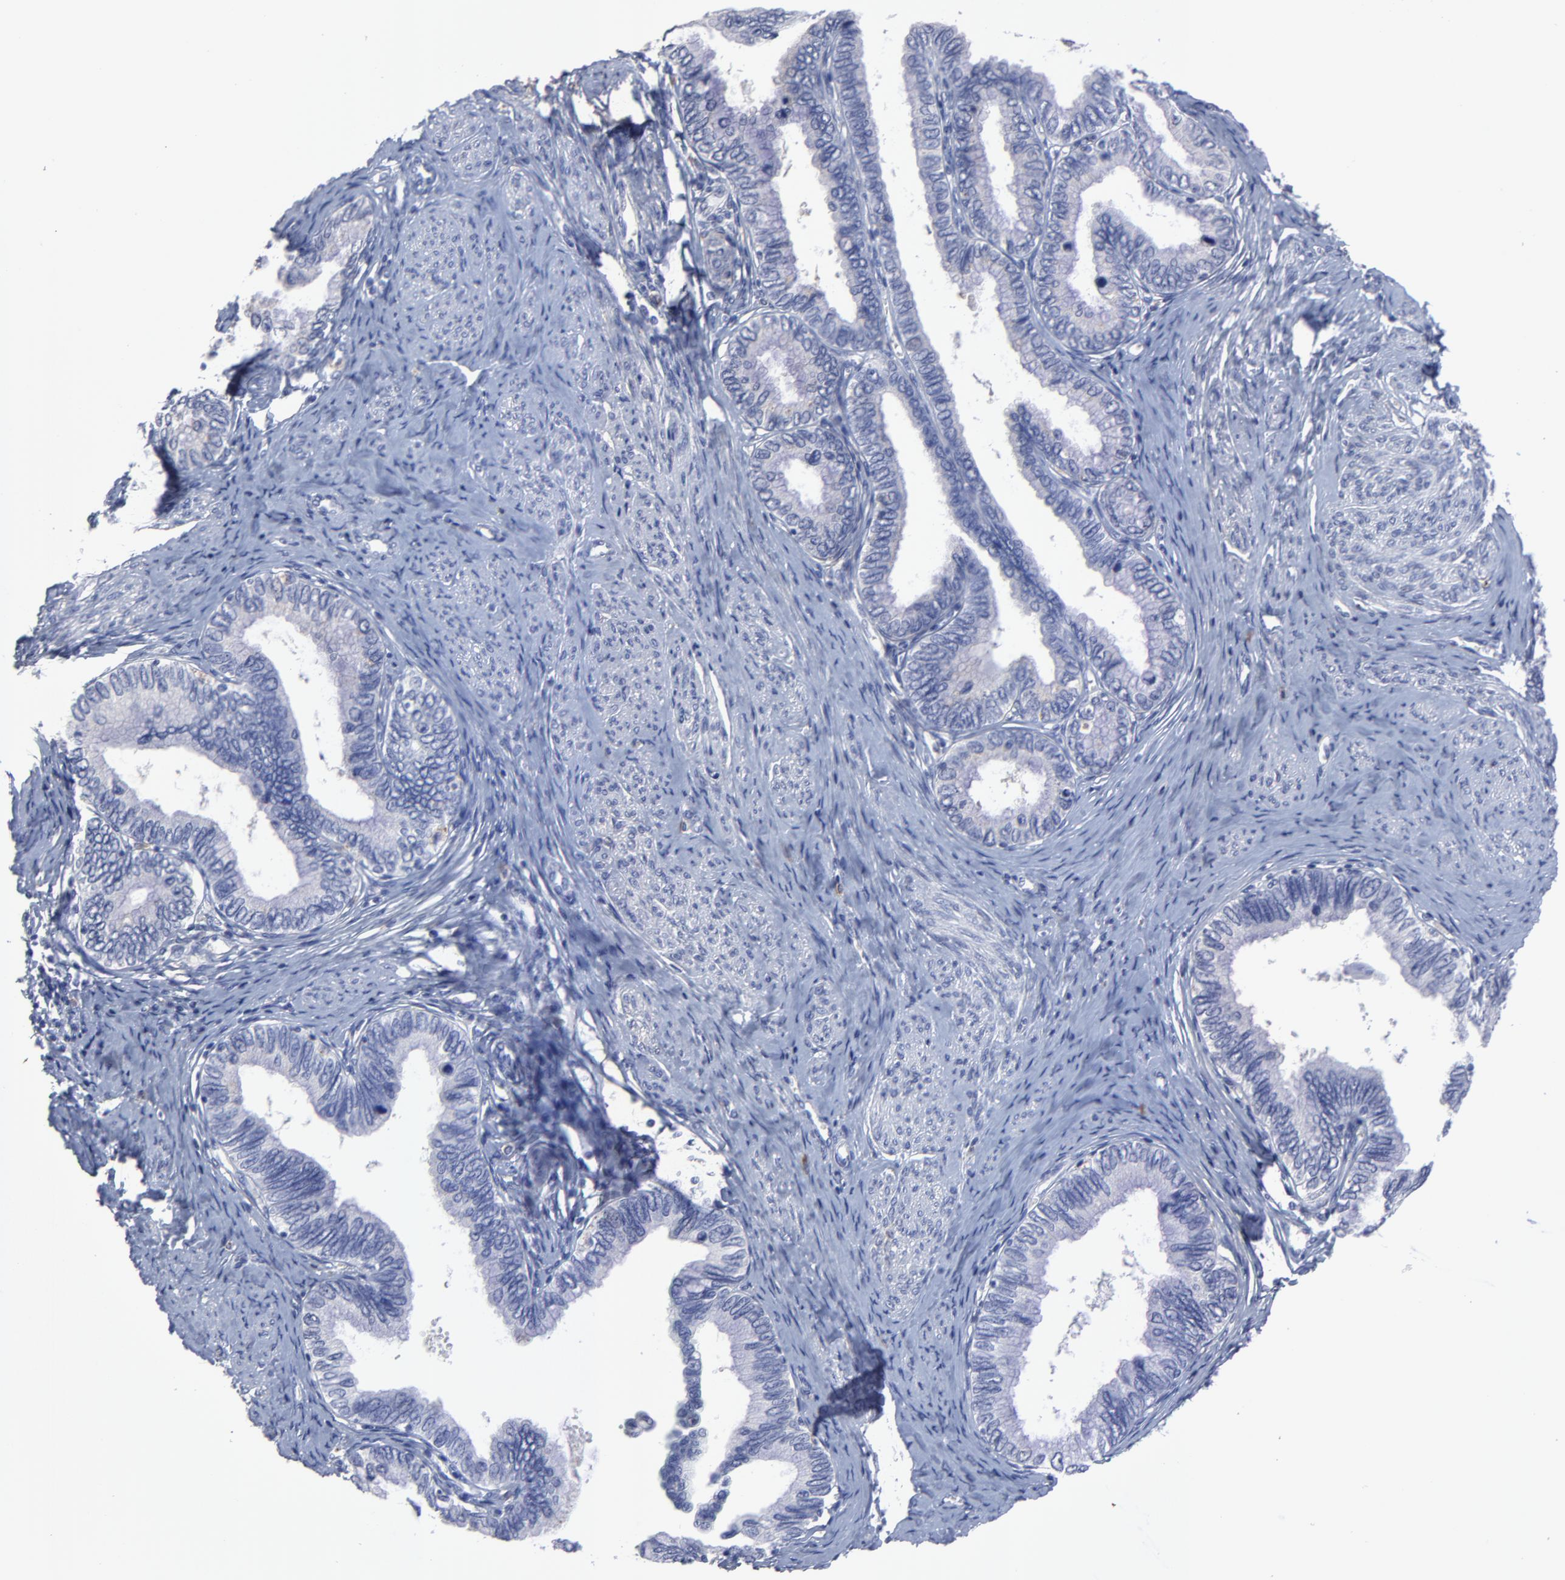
{"staining": {"intensity": "negative", "quantity": "none", "location": "none"}, "tissue": "cervical cancer", "cell_type": "Tumor cells", "image_type": "cancer", "snomed": [{"axis": "morphology", "description": "Adenocarcinoma, NOS"}, {"axis": "topography", "description": "Cervix"}], "caption": "Immunohistochemistry (IHC) photomicrograph of neoplastic tissue: adenocarcinoma (cervical) stained with DAB exhibits no significant protein expression in tumor cells.", "gene": "SMARCA1", "patient": {"sex": "female", "age": 49}}